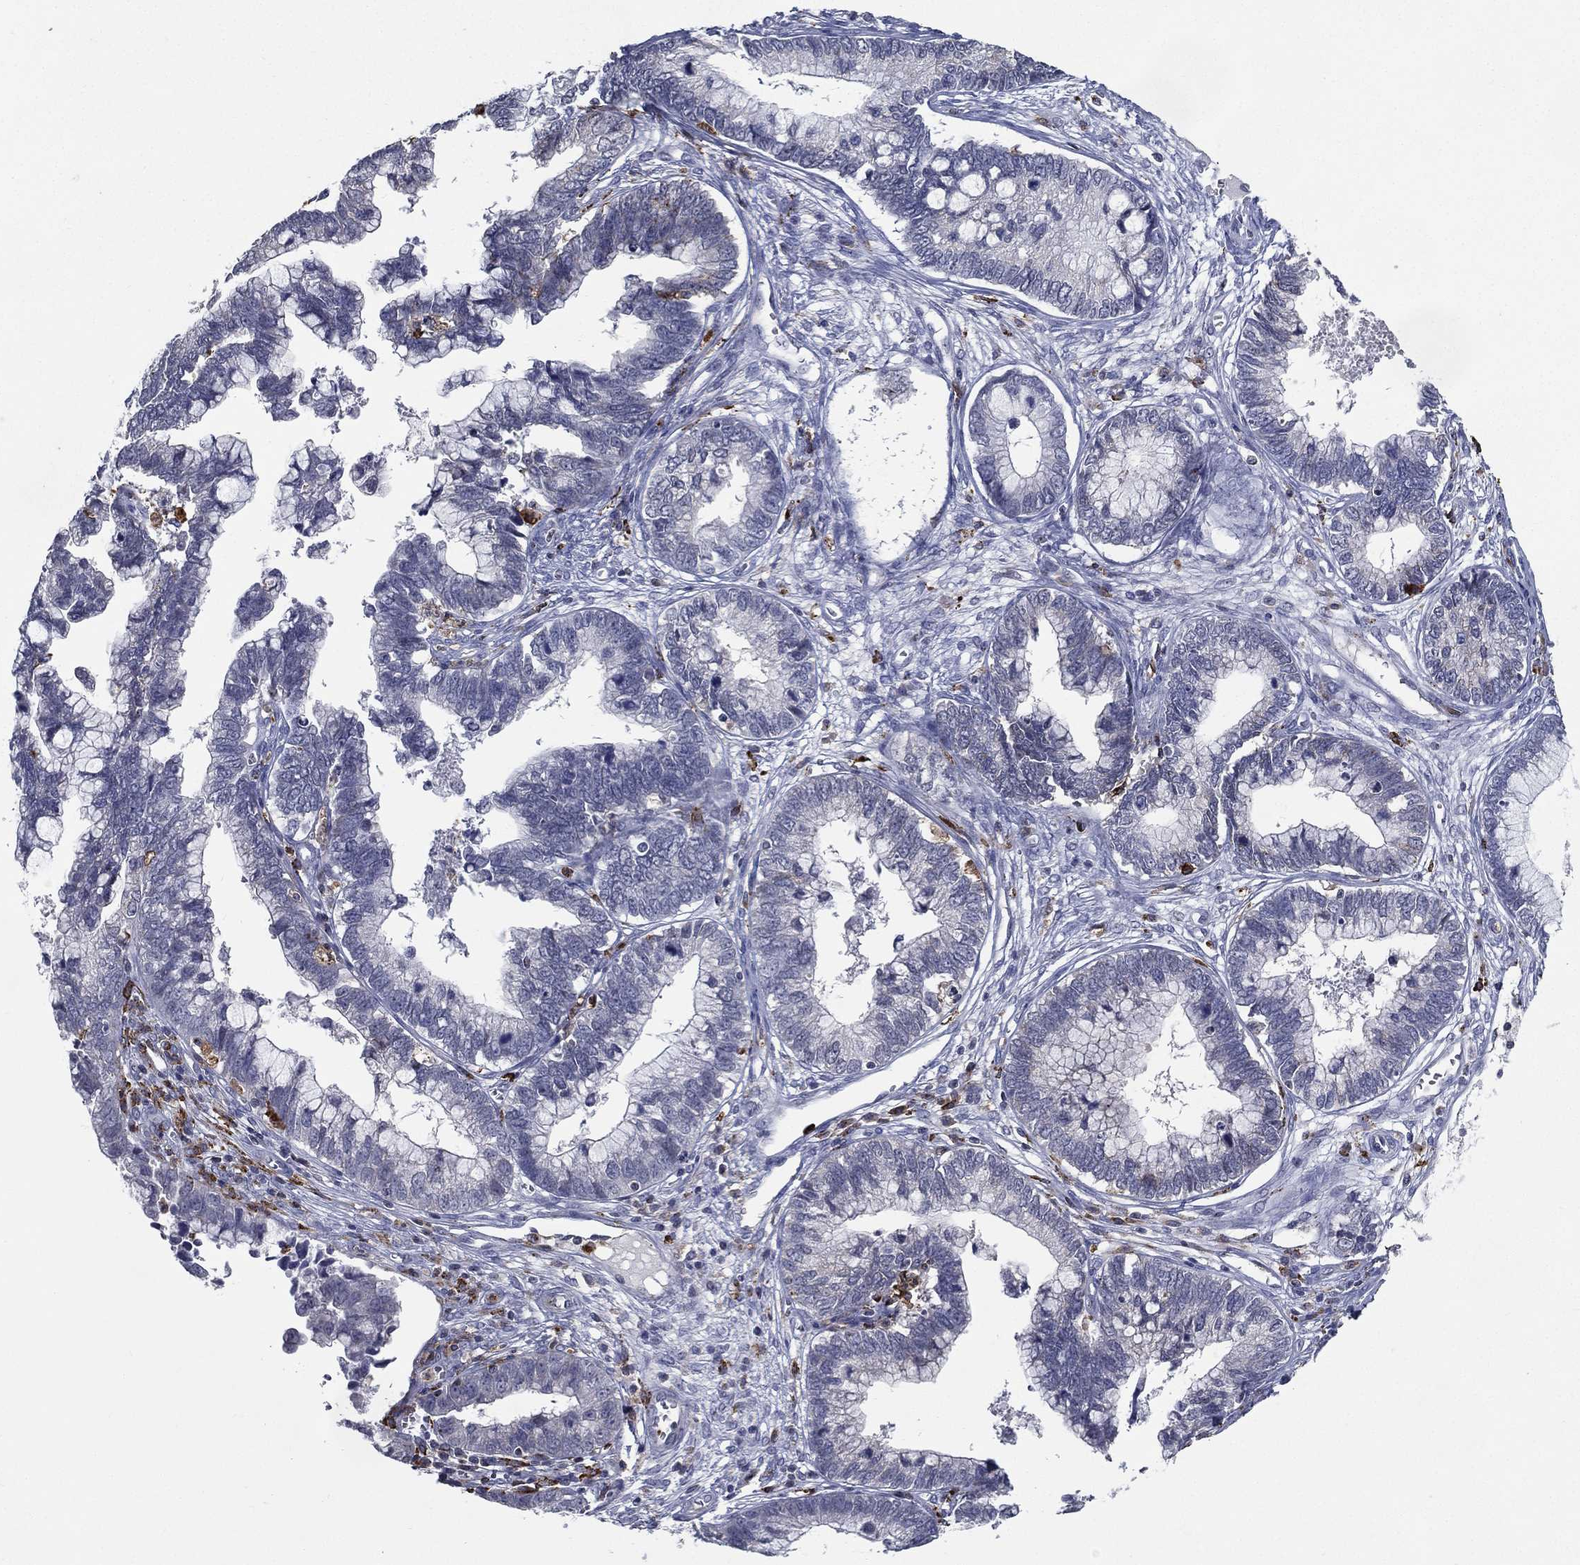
{"staining": {"intensity": "negative", "quantity": "none", "location": "none"}, "tissue": "cervical cancer", "cell_type": "Tumor cells", "image_type": "cancer", "snomed": [{"axis": "morphology", "description": "Adenocarcinoma, NOS"}, {"axis": "topography", "description": "Cervix"}], "caption": "IHC image of human cervical cancer stained for a protein (brown), which shows no positivity in tumor cells.", "gene": "EVI2B", "patient": {"sex": "female", "age": 44}}